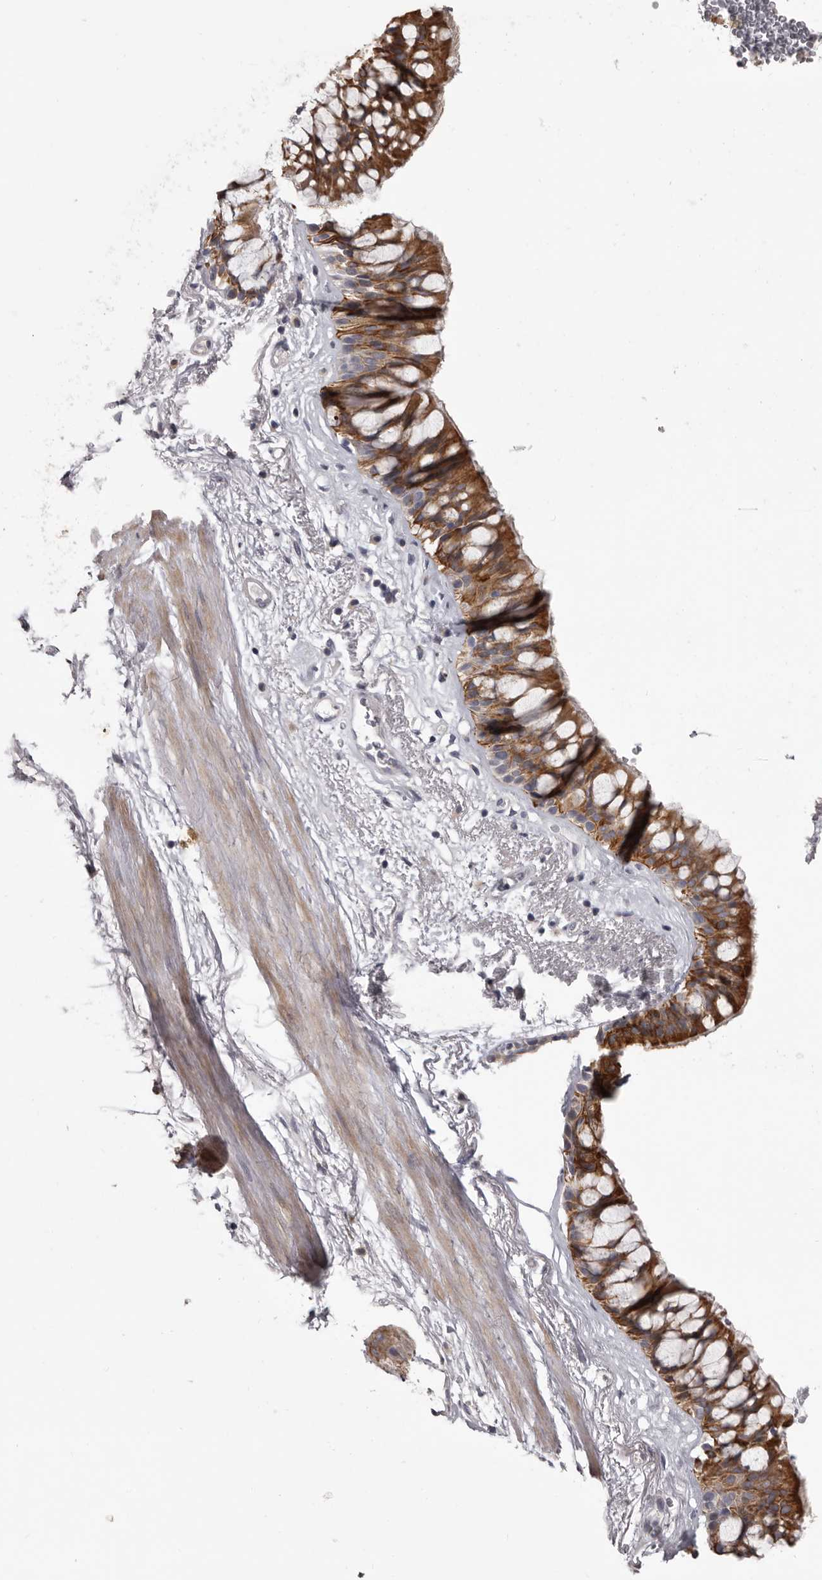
{"staining": {"intensity": "strong", "quantity": ">75%", "location": "cytoplasmic/membranous"}, "tissue": "bronchus", "cell_type": "Respiratory epithelial cells", "image_type": "normal", "snomed": [{"axis": "morphology", "description": "Normal tissue, NOS"}, {"axis": "morphology", "description": "Squamous cell carcinoma, NOS"}, {"axis": "topography", "description": "Lymph node"}, {"axis": "topography", "description": "Bronchus"}, {"axis": "topography", "description": "Lung"}], "caption": "Protein positivity by immunohistochemistry displays strong cytoplasmic/membranous positivity in about >75% of respiratory epithelial cells in benign bronchus.", "gene": "LPAR6", "patient": {"sex": "male", "age": 66}}